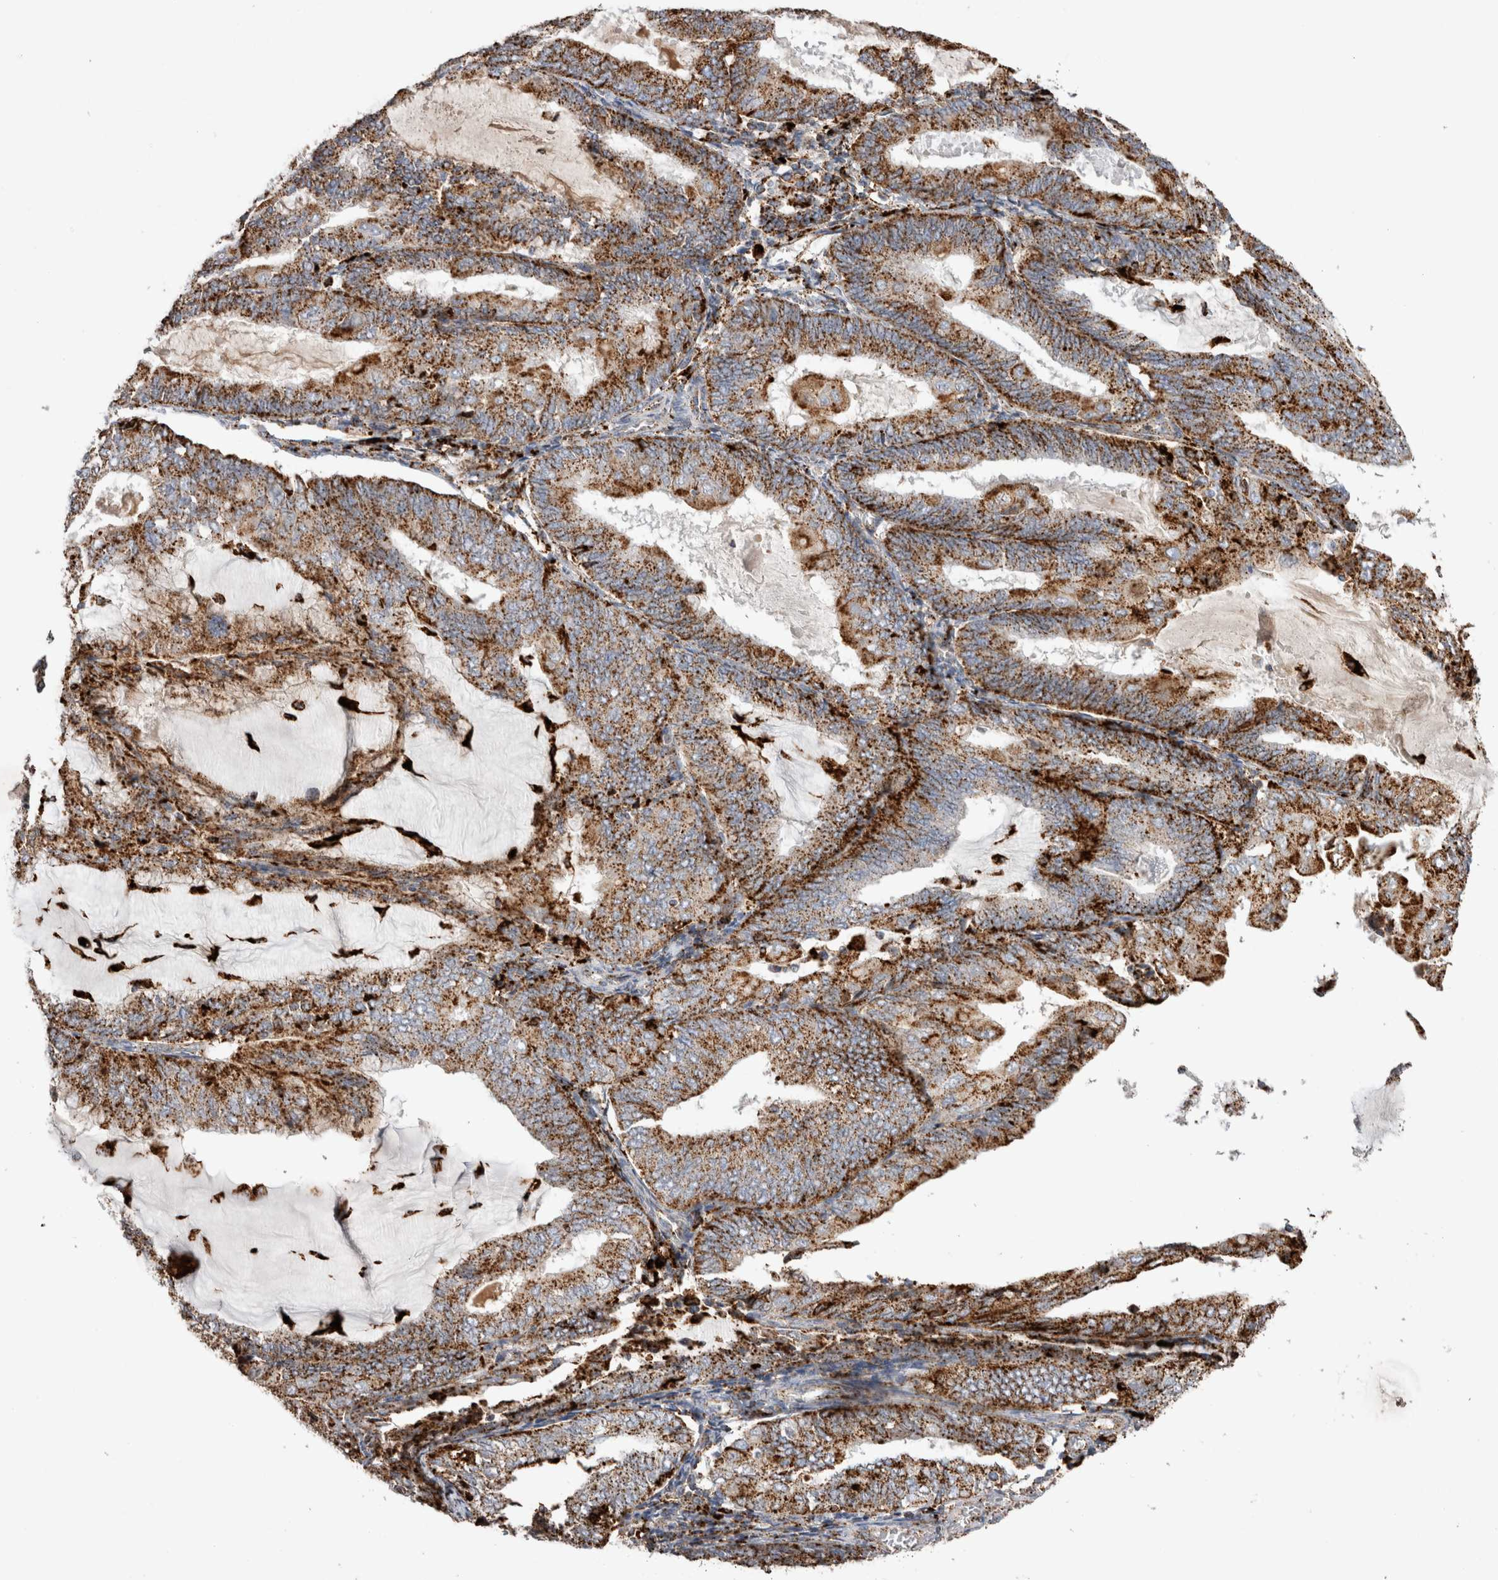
{"staining": {"intensity": "strong", "quantity": ">75%", "location": "cytoplasmic/membranous"}, "tissue": "endometrial cancer", "cell_type": "Tumor cells", "image_type": "cancer", "snomed": [{"axis": "morphology", "description": "Adenocarcinoma, NOS"}, {"axis": "topography", "description": "Endometrium"}], "caption": "IHC (DAB) staining of adenocarcinoma (endometrial) exhibits strong cytoplasmic/membranous protein expression in about >75% of tumor cells.", "gene": "CTSA", "patient": {"sex": "female", "age": 81}}